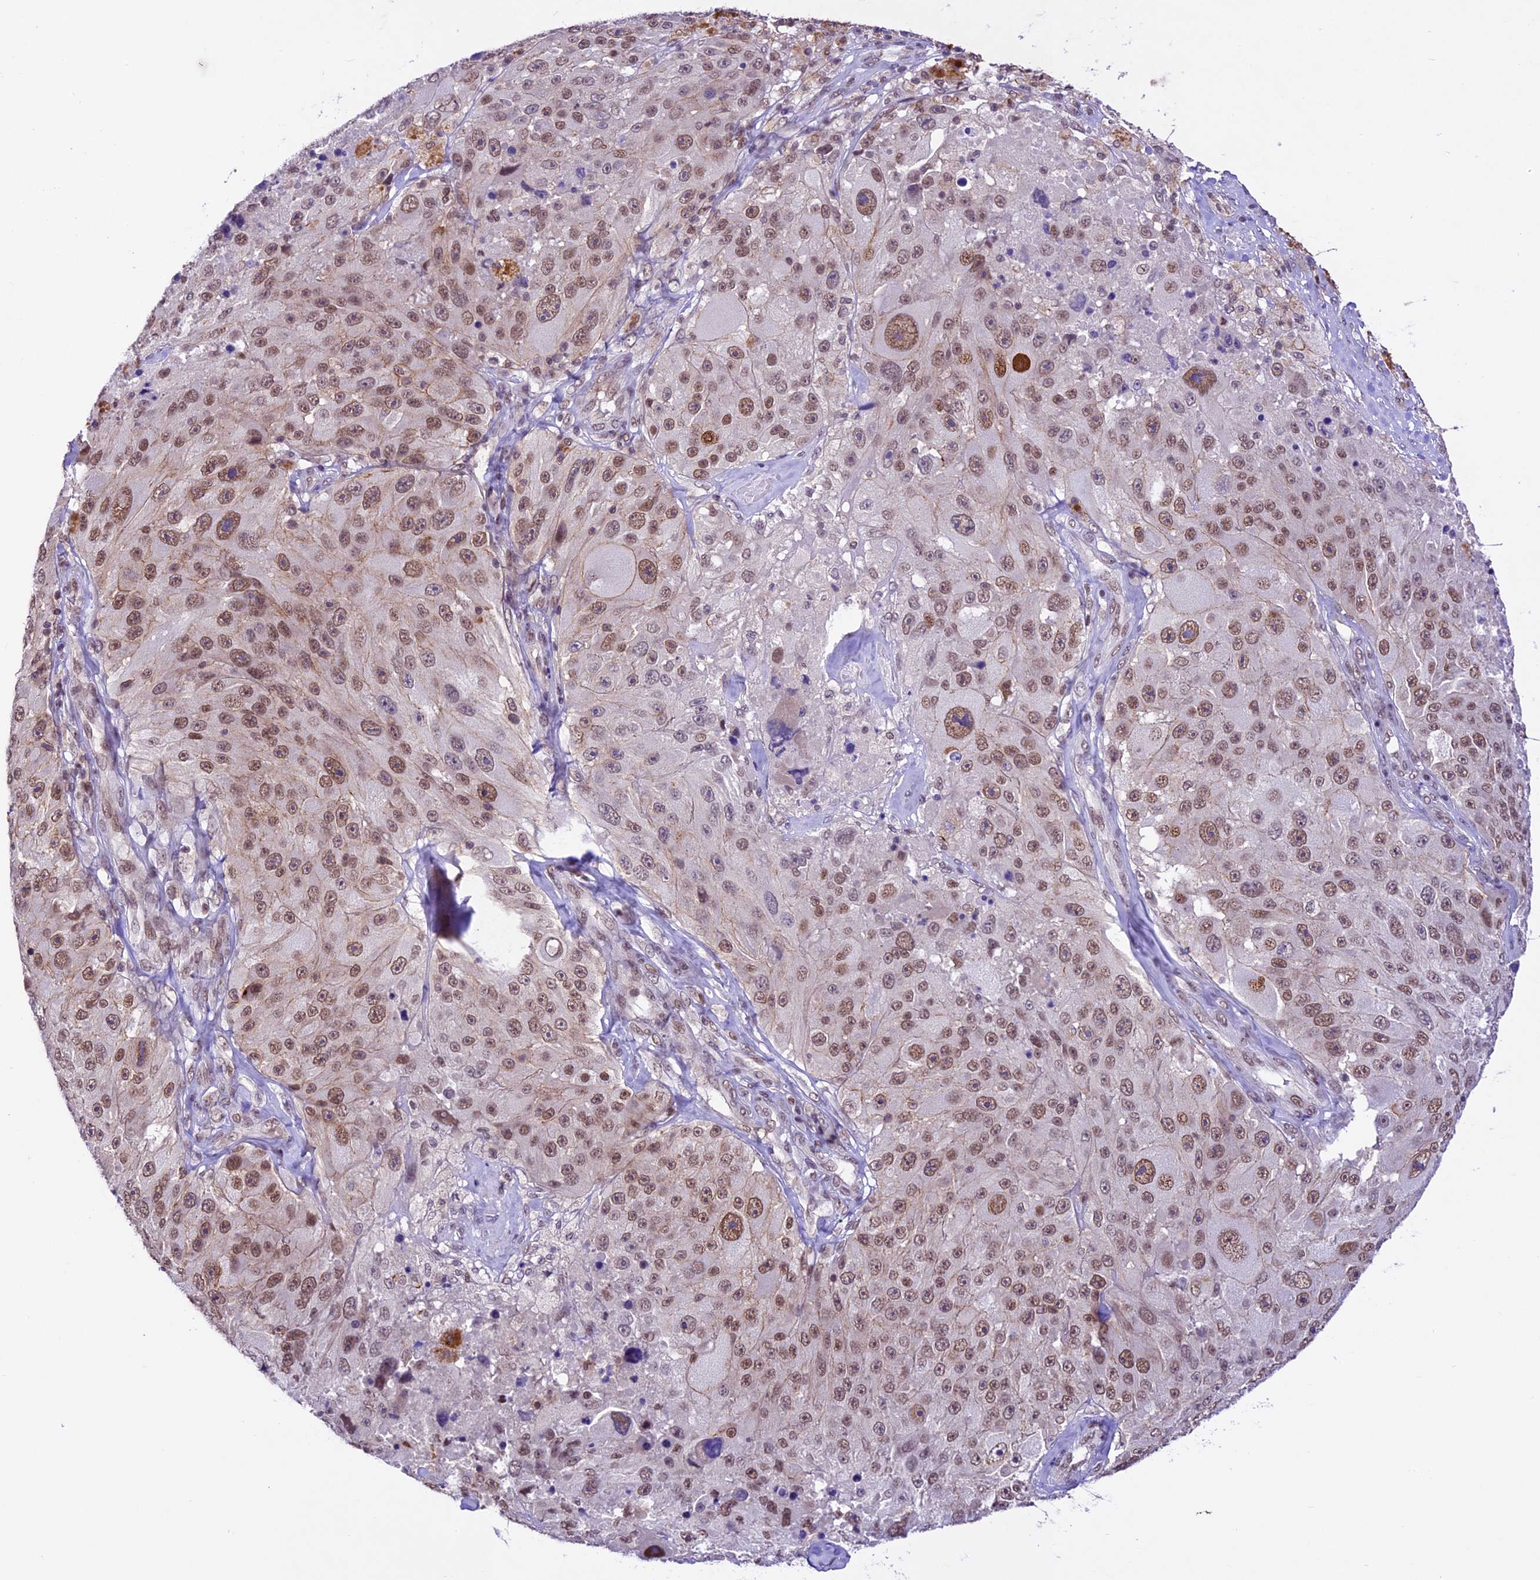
{"staining": {"intensity": "moderate", "quantity": ">75%", "location": "nuclear"}, "tissue": "melanoma", "cell_type": "Tumor cells", "image_type": "cancer", "snomed": [{"axis": "morphology", "description": "Malignant melanoma, Metastatic site"}, {"axis": "topography", "description": "Lymph node"}], "caption": "This is a histology image of immunohistochemistry (IHC) staining of melanoma, which shows moderate positivity in the nuclear of tumor cells.", "gene": "SHKBP1", "patient": {"sex": "male", "age": 62}}